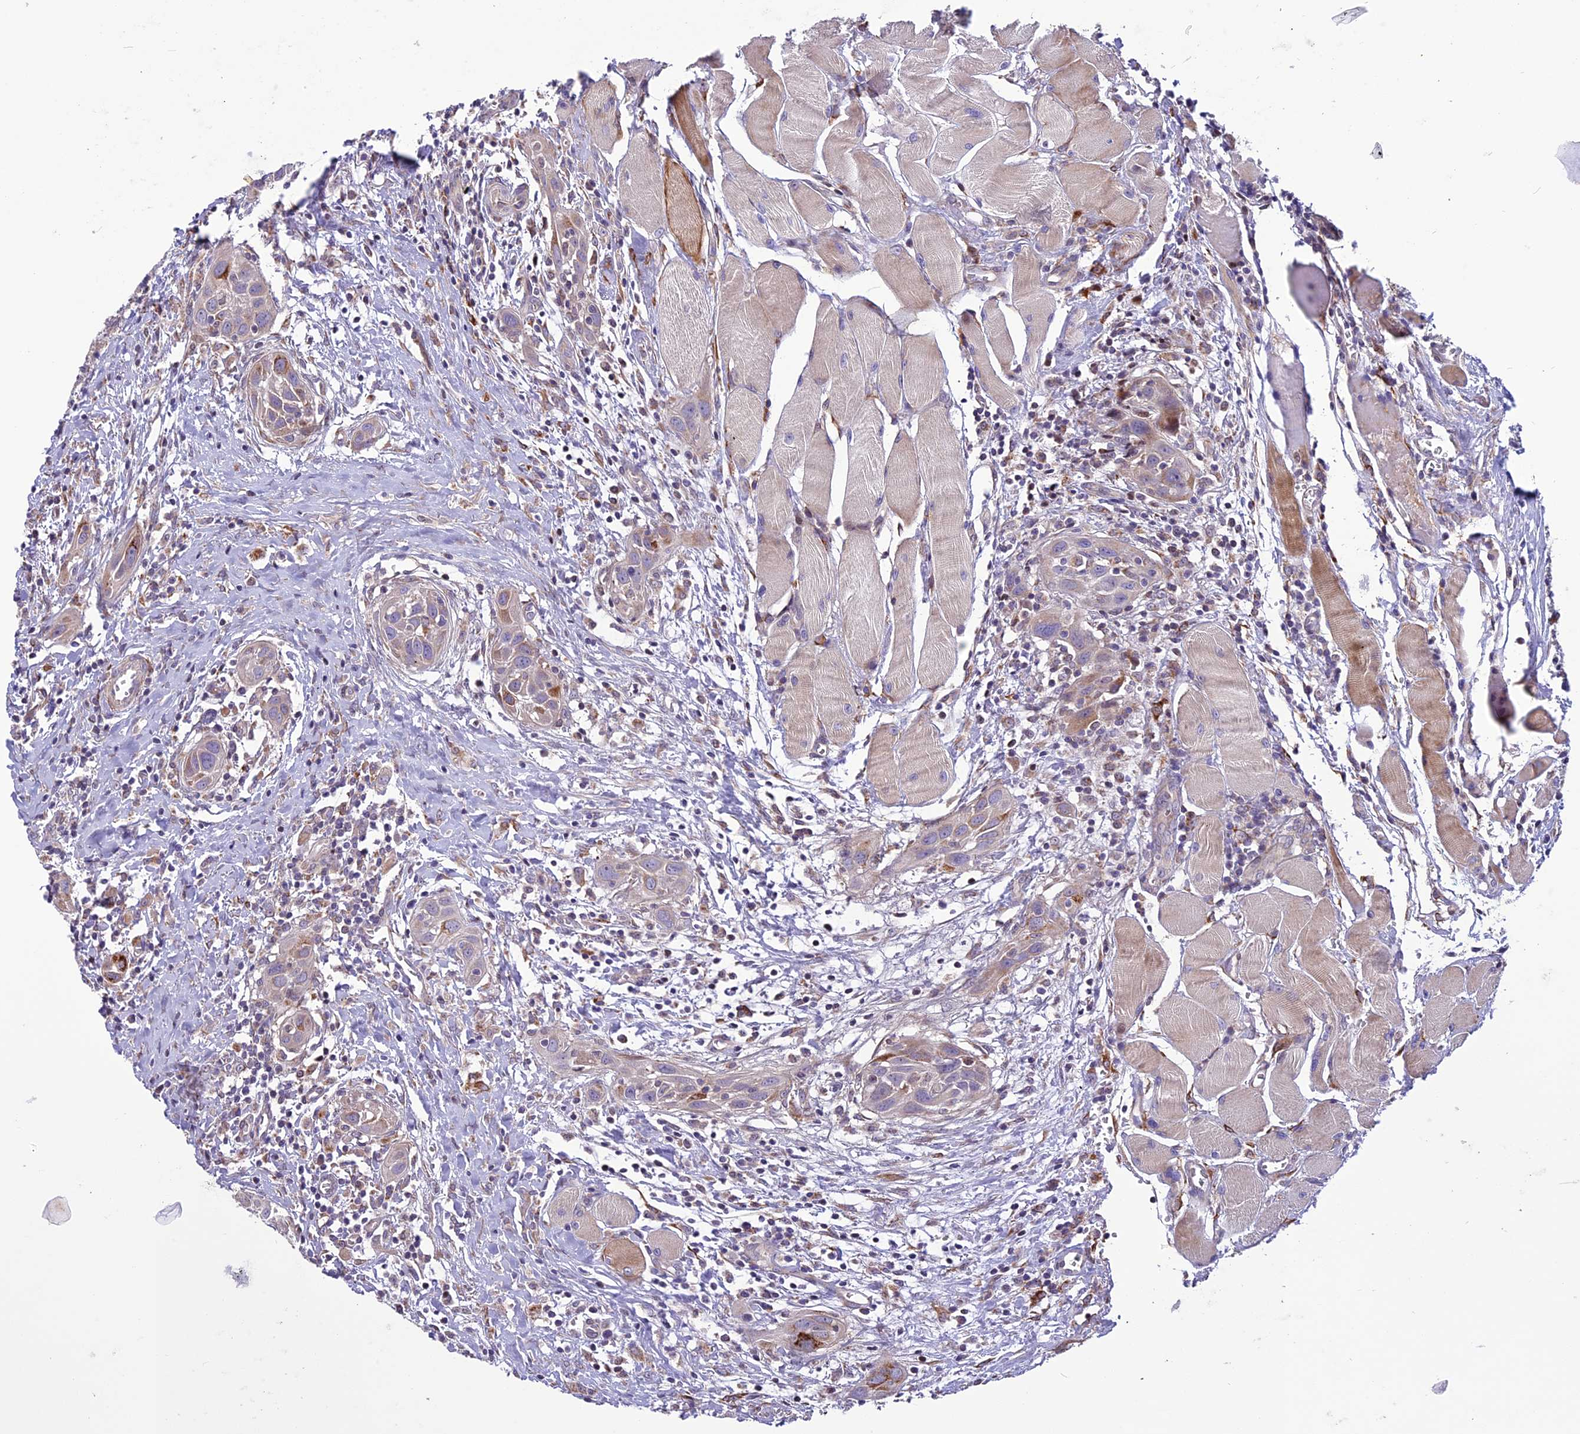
{"staining": {"intensity": "moderate", "quantity": "<25%", "location": "cytoplasmic/membranous"}, "tissue": "head and neck cancer", "cell_type": "Tumor cells", "image_type": "cancer", "snomed": [{"axis": "morphology", "description": "Squamous cell carcinoma, NOS"}, {"axis": "topography", "description": "Oral tissue"}, {"axis": "topography", "description": "Head-Neck"}], "caption": "Head and neck cancer (squamous cell carcinoma) tissue demonstrates moderate cytoplasmic/membranous staining in approximately <25% of tumor cells", "gene": "MIEF2", "patient": {"sex": "female", "age": 50}}